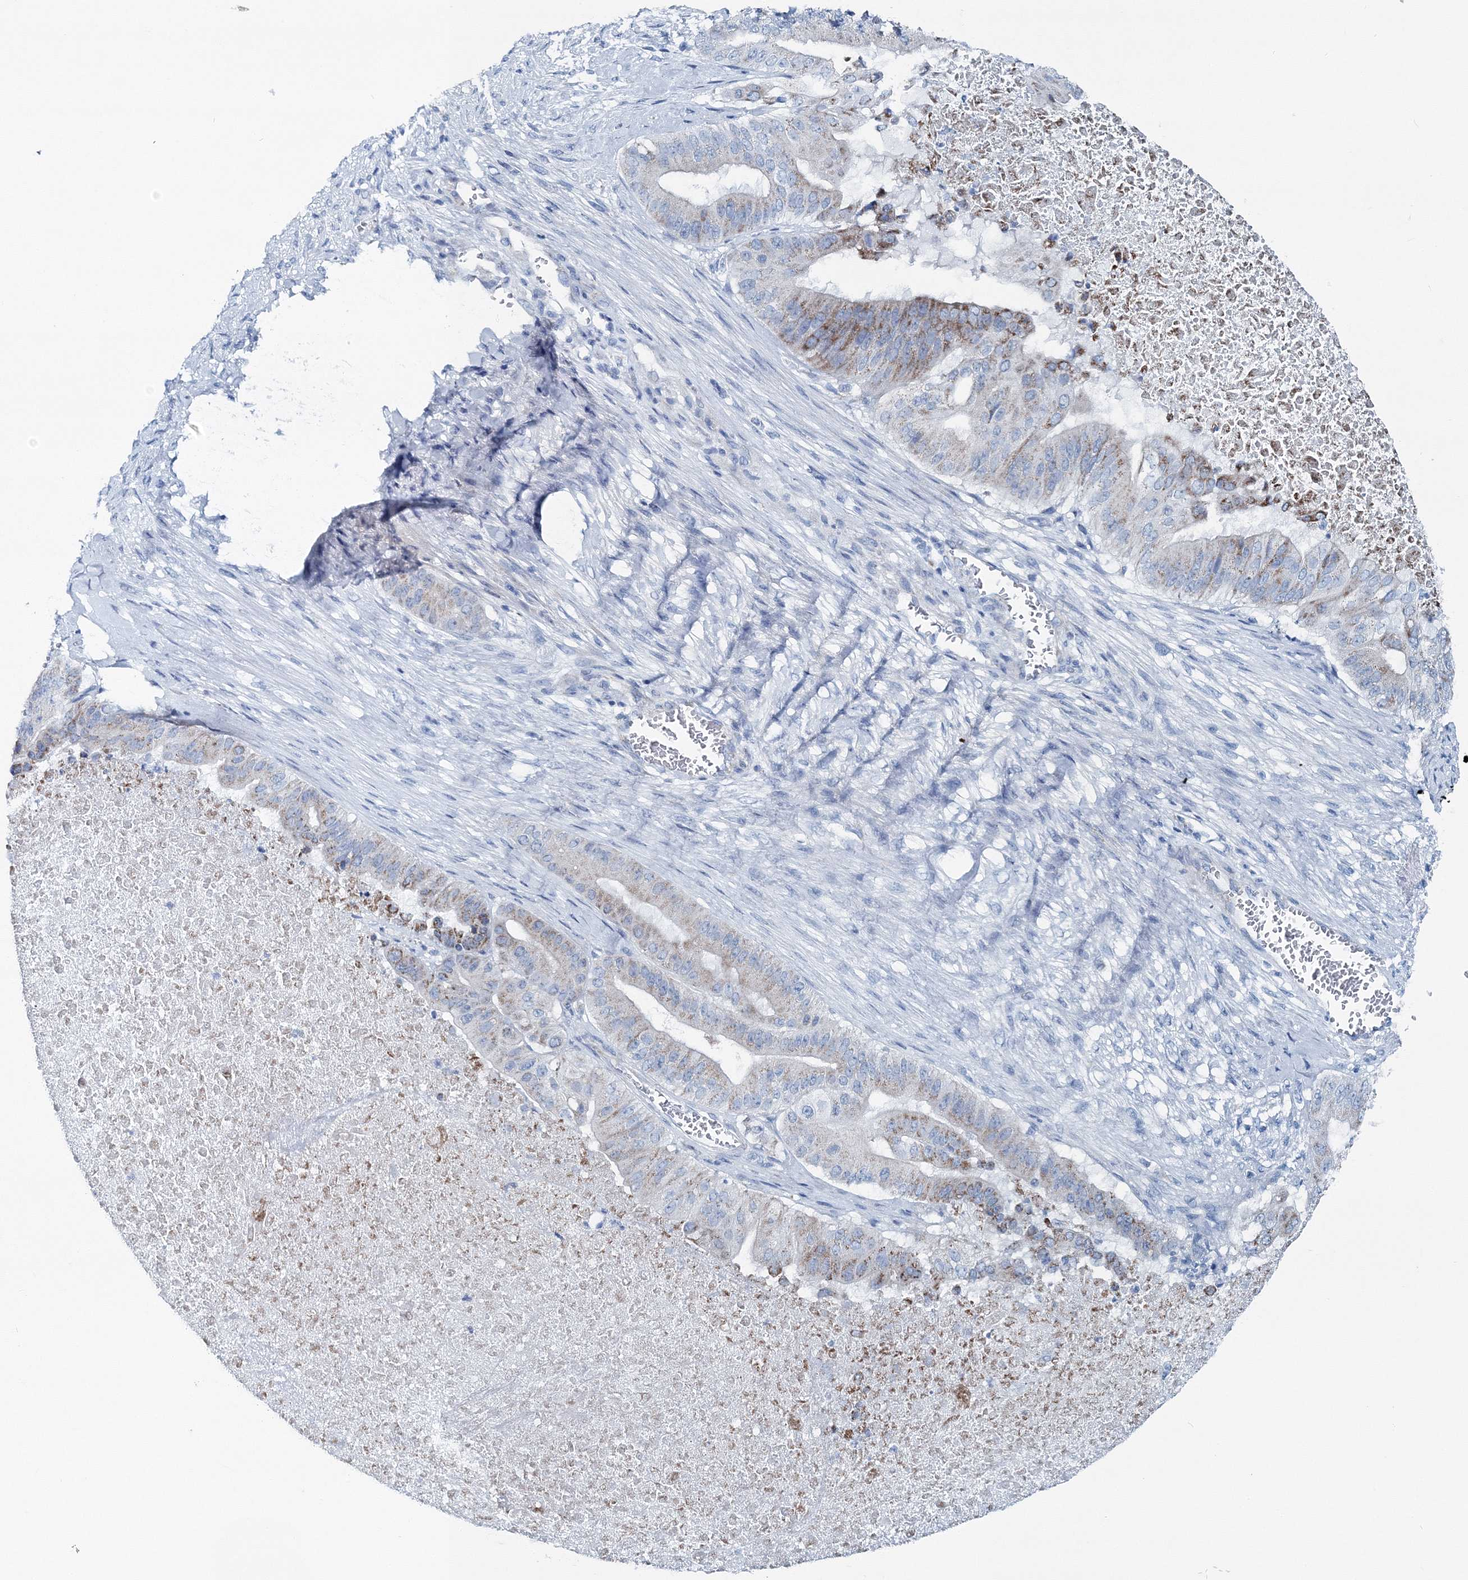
{"staining": {"intensity": "moderate", "quantity": "<25%", "location": "cytoplasmic/membranous"}, "tissue": "pancreatic cancer", "cell_type": "Tumor cells", "image_type": "cancer", "snomed": [{"axis": "morphology", "description": "Adenocarcinoma, NOS"}, {"axis": "topography", "description": "Pancreas"}], "caption": "Immunohistochemical staining of human adenocarcinoma (pancreatic) demonstrates moderate cytoplasmic/membranous protein expression in about <25% of tumor cells. (Brightfield microscopy of DAB IHC at high magnification).", "gene": "GABARAPL2", "patient": {"sex": "female", "age": 77}}